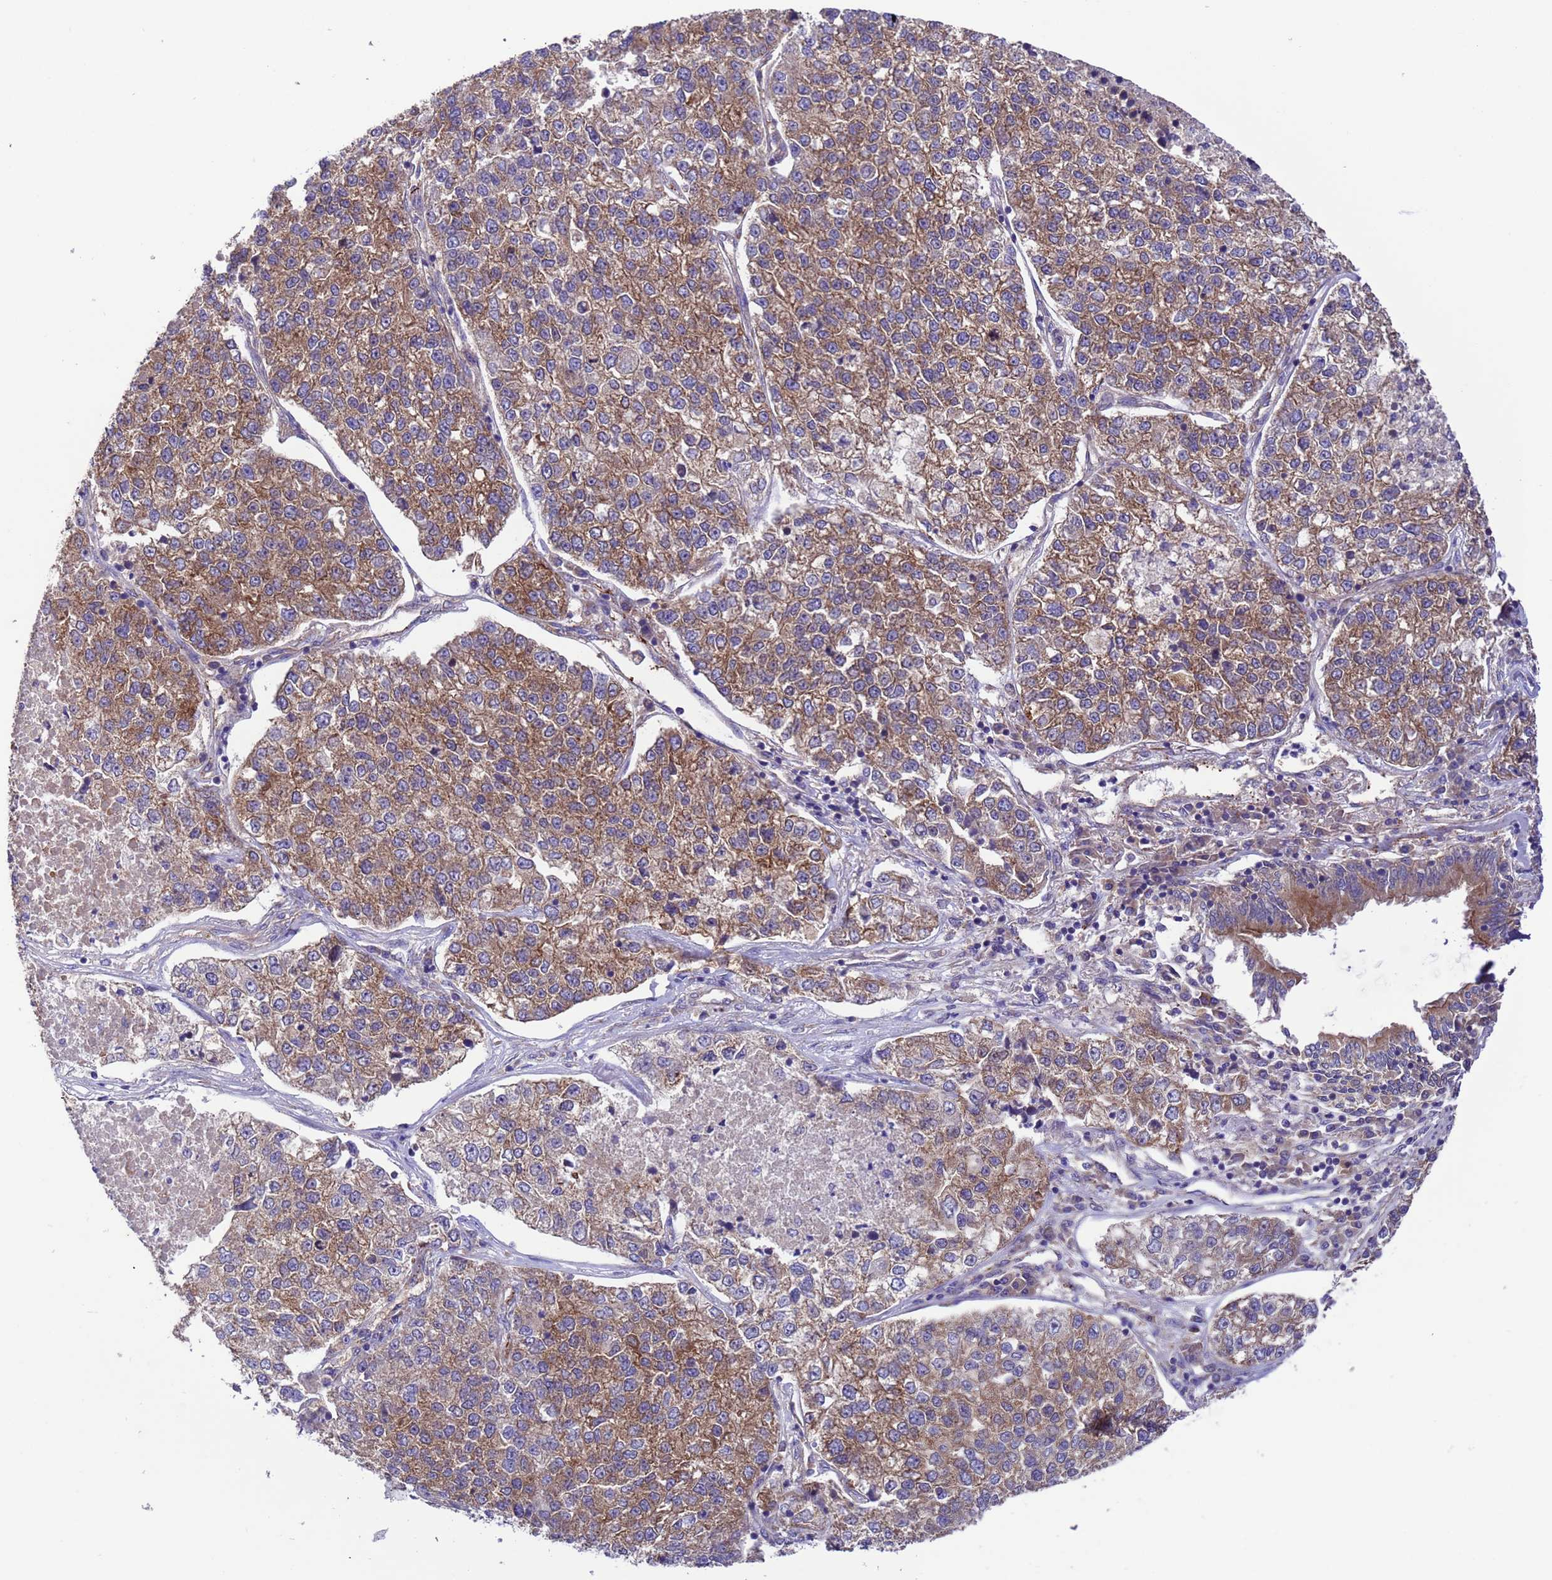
{"staining": {"intensity": "moderate", "quantity": ">75%", "location": "cytoplasmic/membranous"}, "tissue": "lung cancer", "cell_type": "Tumor cells", "image_type": "cancer", "snomed": [{"axis": "morphology", "description": "Adenocarcinoma, NOS"}, {"axis": "topography", "description": "Lung"}], "caption": "This micrograph demonstrates immunohistochemistry (IHC) staining of lung adenocarcinoma, with medium moderate cytoplasmic/membranous positivity in about >75% of tumor cells.", "gene": "ARHGAP12", "patient": {"sex": "male", "age": 49}}